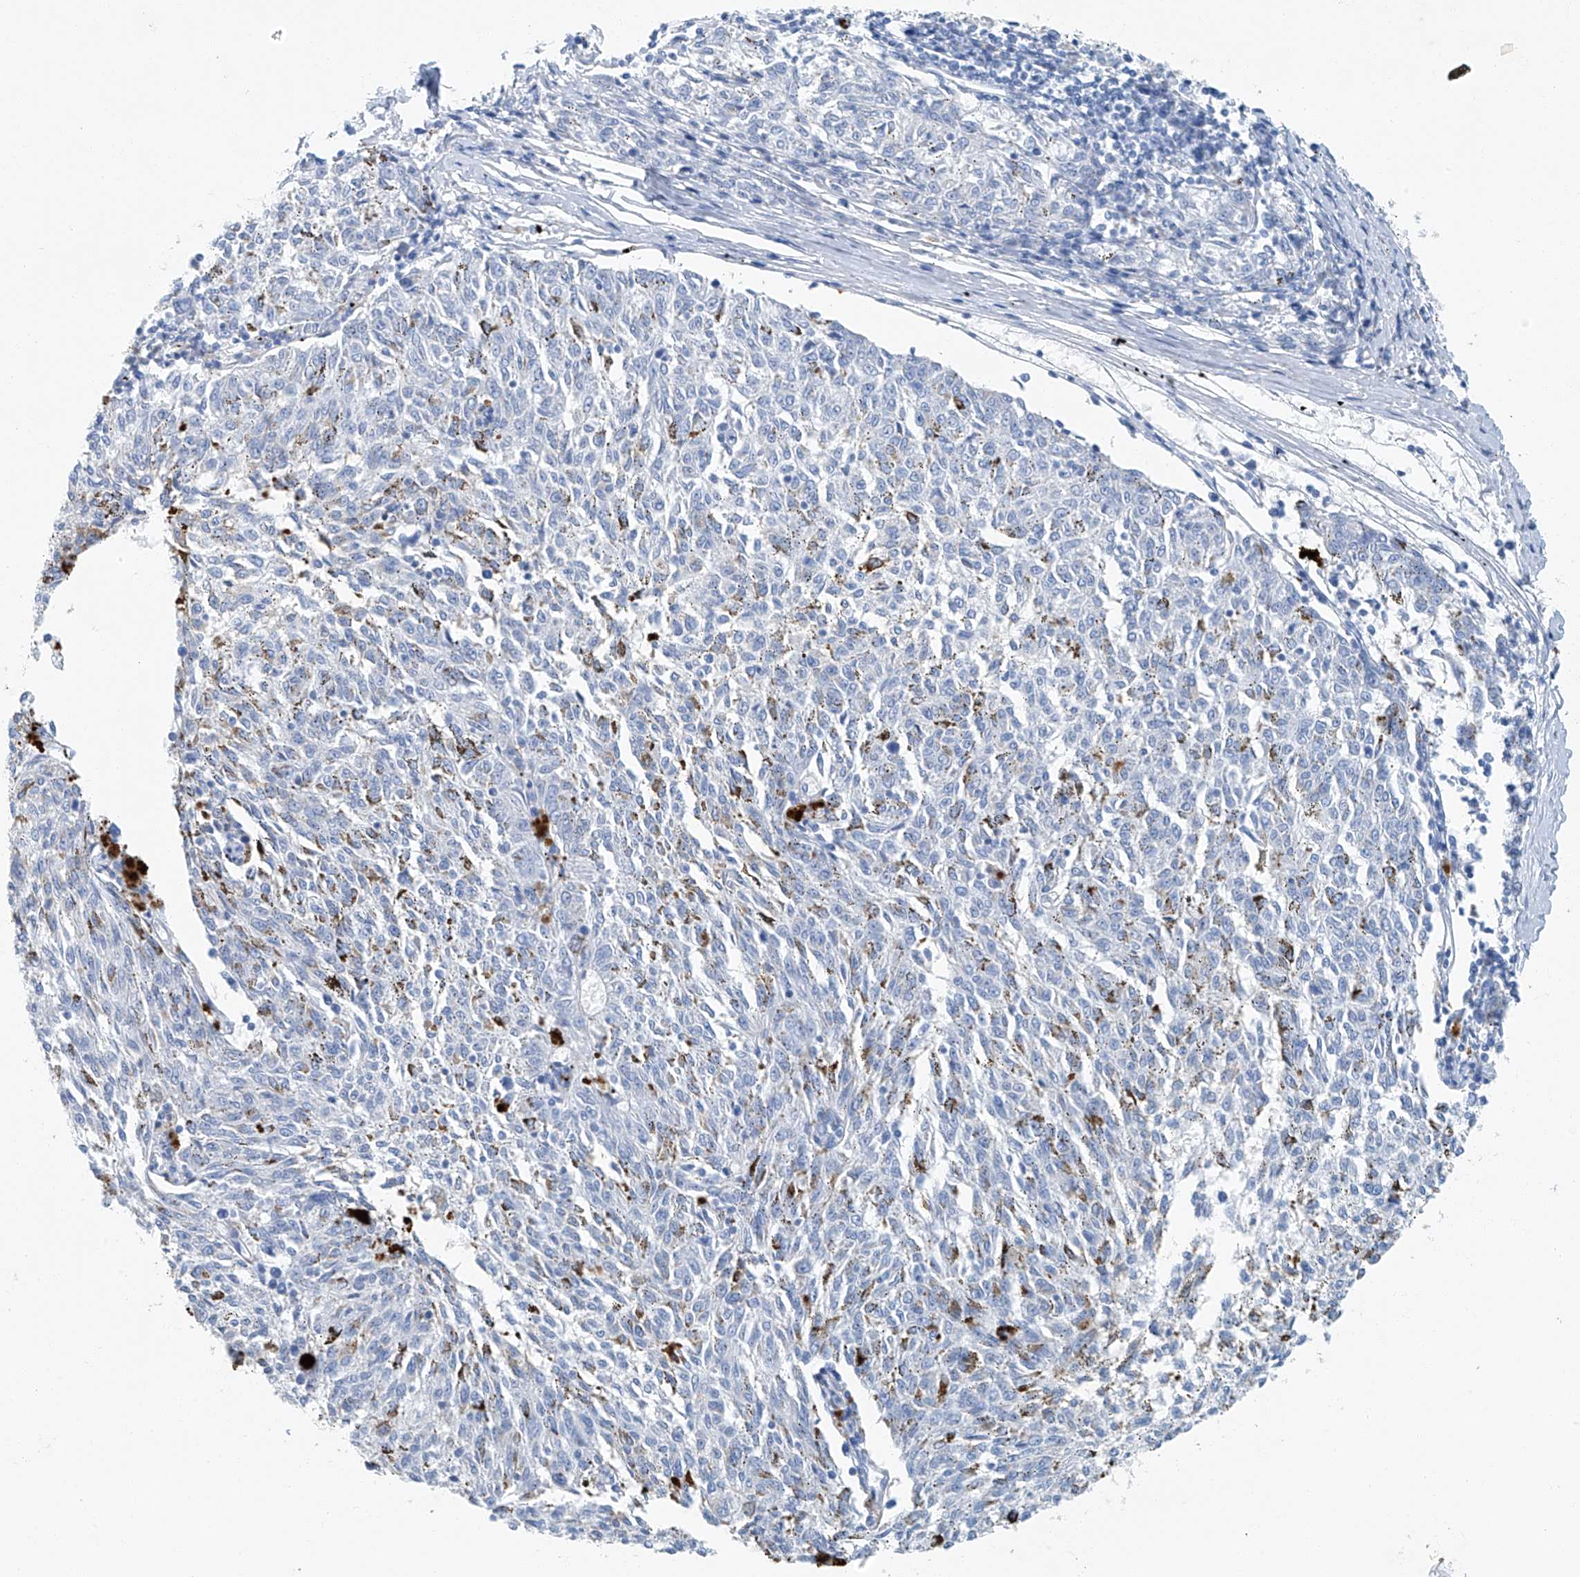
{"staining": {"intensity": "negative", "quantity": "none", "location": "none"}, "tissue": "melanoma", "cell_type": "Tumor cells", "image_type": "cancer", "snomed": [{"axis": "morphology", "description": "Malignant melanoma, NOS"}, {"axis": "topography", "description": "Skin"}], "caption": "Immunohistochemistry histopathology image of malignant melanoma stained for a protein (brown), which displays no positivity in tumor cells.", "gene": "C1orf87", "patient": {"sex": "female", "age": 72}}